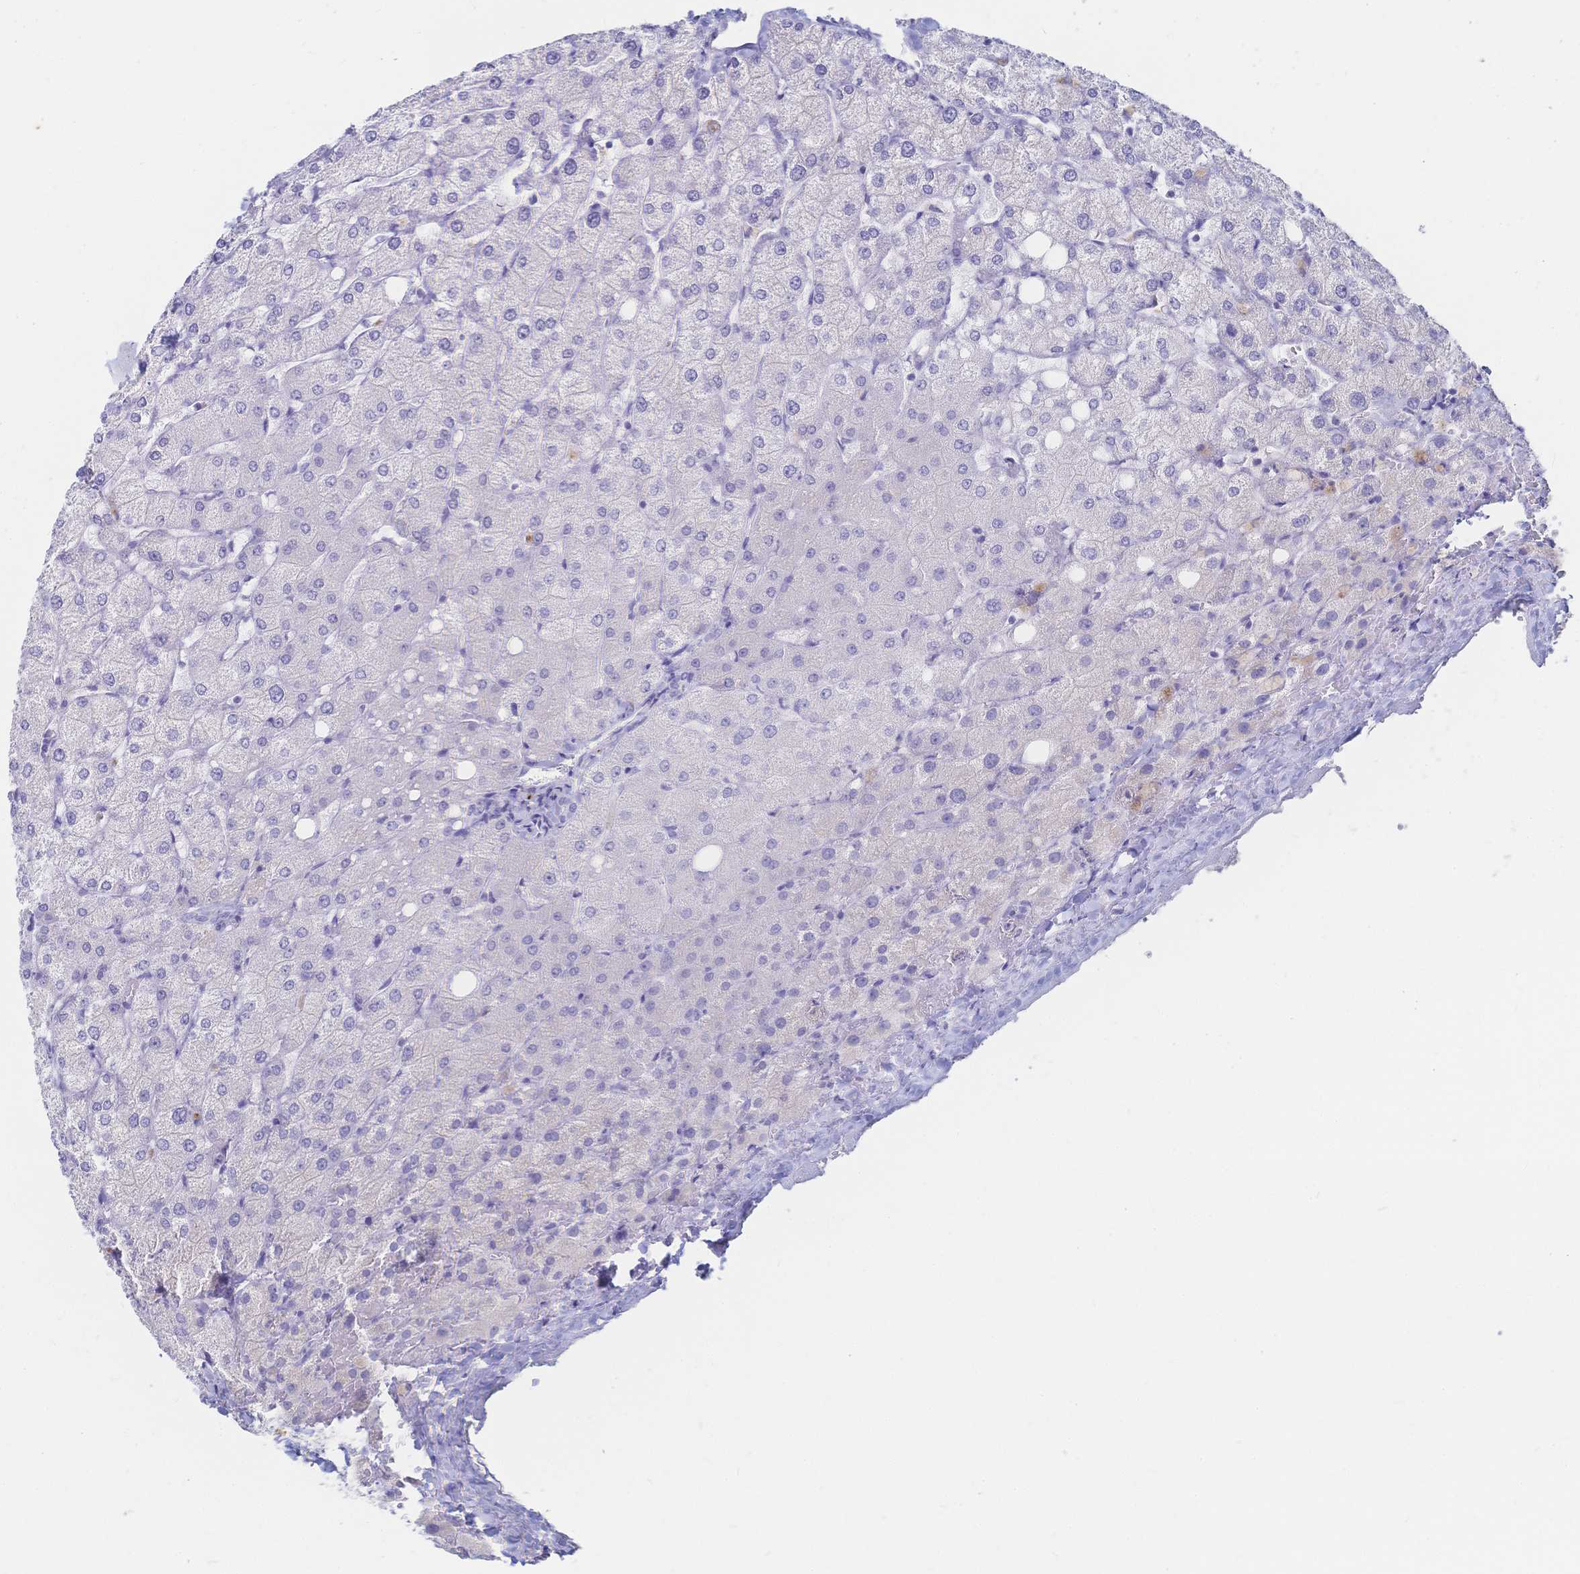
{"staining": {"intensity": "negative", "quantity": "none", "location": "none"}, "tissue": "liver", "cell_type": "Cholangiocytes", "image_type": "normal", "snomed": [{"axis": "morphology", "description": "Normal tissue, NOS"}, {"axis": "topography", "description": "Liver"}], "caption": "Micrograph shows no significant protein positivity in cholangiocytes of unremarkable liver.", "gene": "IL2RB", "patient": {"sex": "female", "age": 54}}